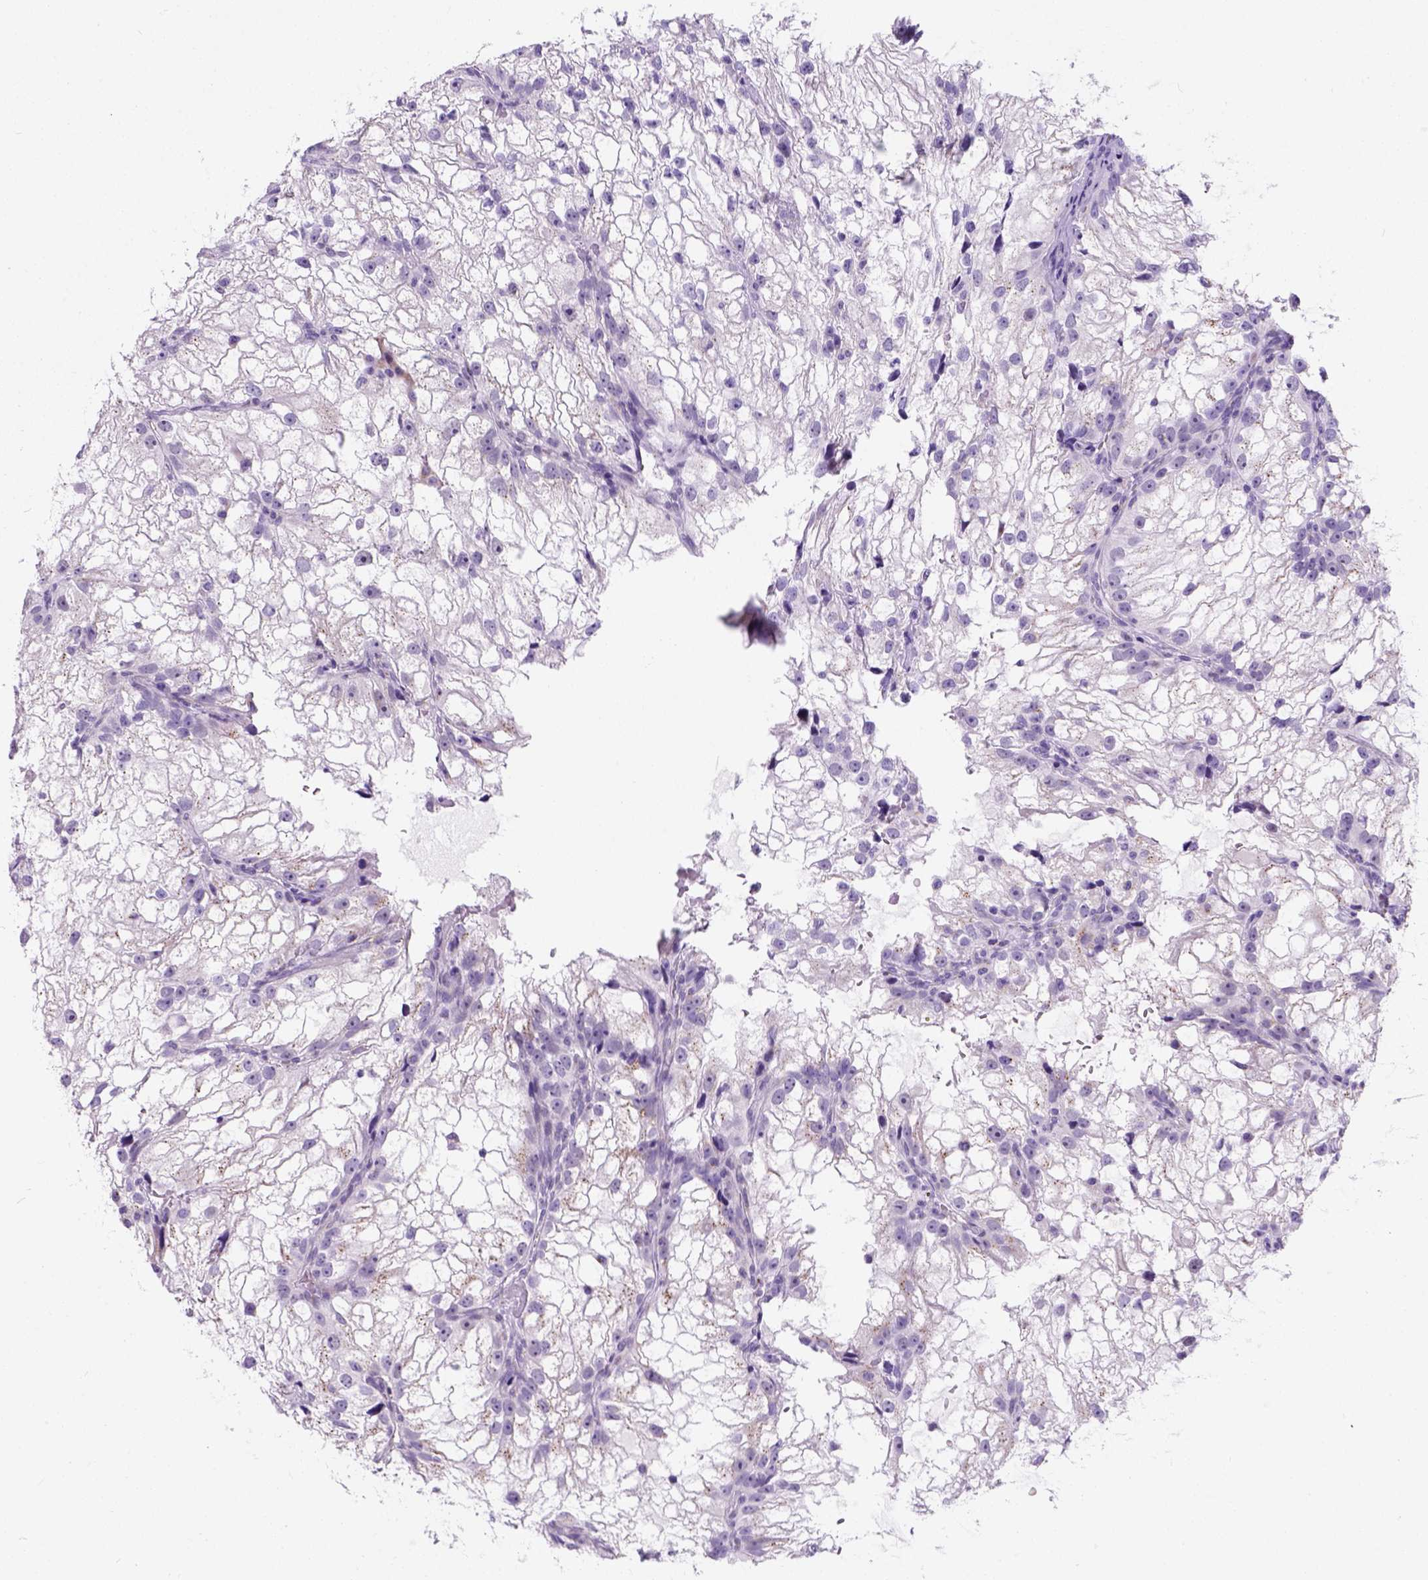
{"staining": {"intensity": "negative", "quantity": "none", "location": "none"}, "tissue": "renal cancer", "cell_type": "Tumor cells", "image_type": "cancer", "snomed": [{"axis": "morphology", "description": "Adenocarcinoma, NOS"}, {"axis": "topography", "description": "Kidney"}], "caption": "A histopathology image of renal cancer stained for a protein displays no brown staining in tumor cells.", "gene": "PHF7", "patient": {"sex": "male", "age": 59}}